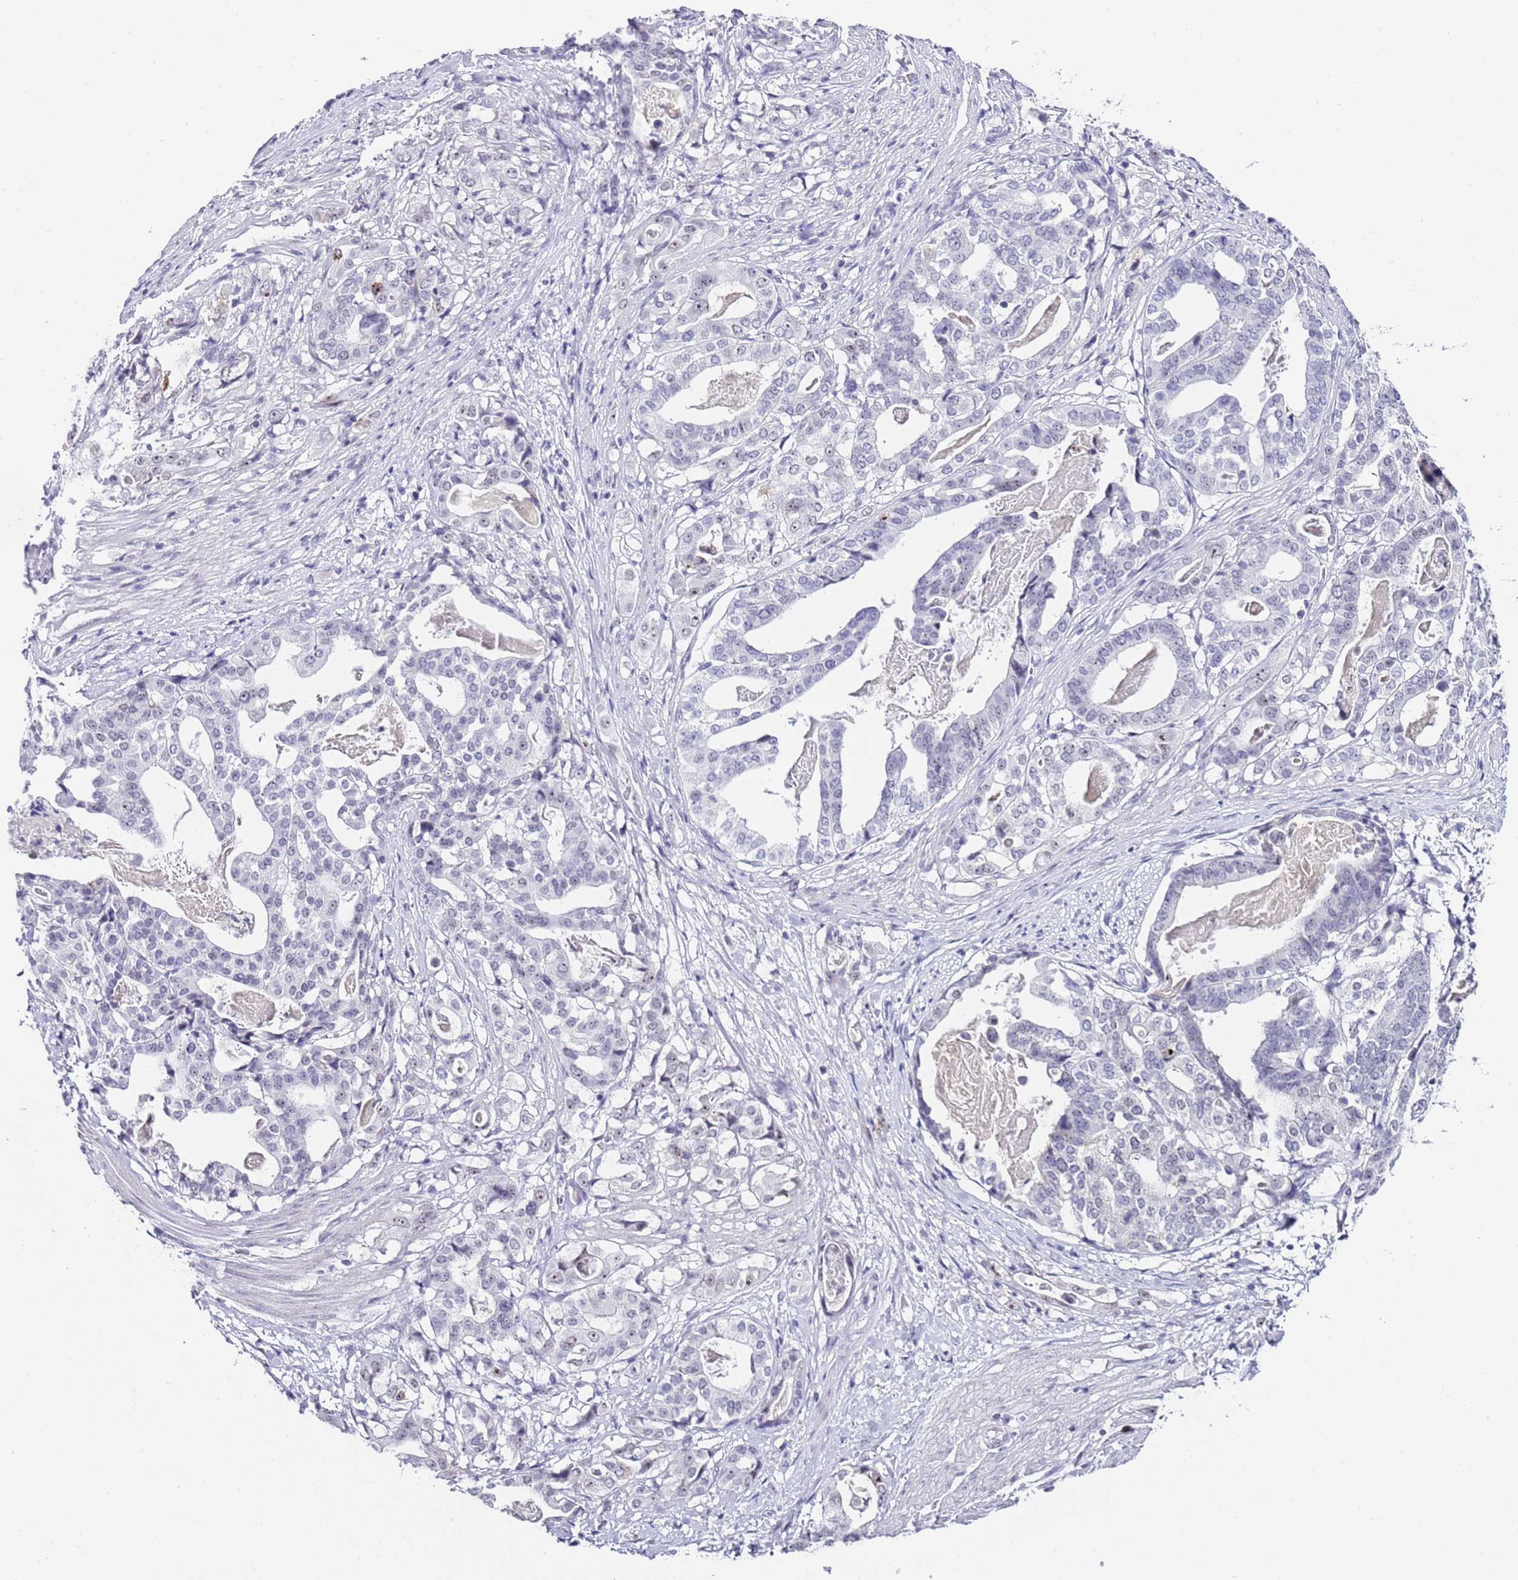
{"staining": {"intensity": "negative", "quantity": "none", "location": "none"}, "tissue": "stomach cancer", "cell_type": "Tumor cells", "image_type": "cancer", "snomed": [{"axis": "morphology", "description": "Adenocarcinoma, NOS"}, {"axis": "topography", "description": "Stomach"}], "caption": "This micrograph is of stomach adenocarcinoma stained with immunohistochemistry to label a protein in brown with the nuclei are counter-stained blue. There is no expression in tumor cells.", "gene": "NOP56", "patient": {"sex": "male", "age": 48}}